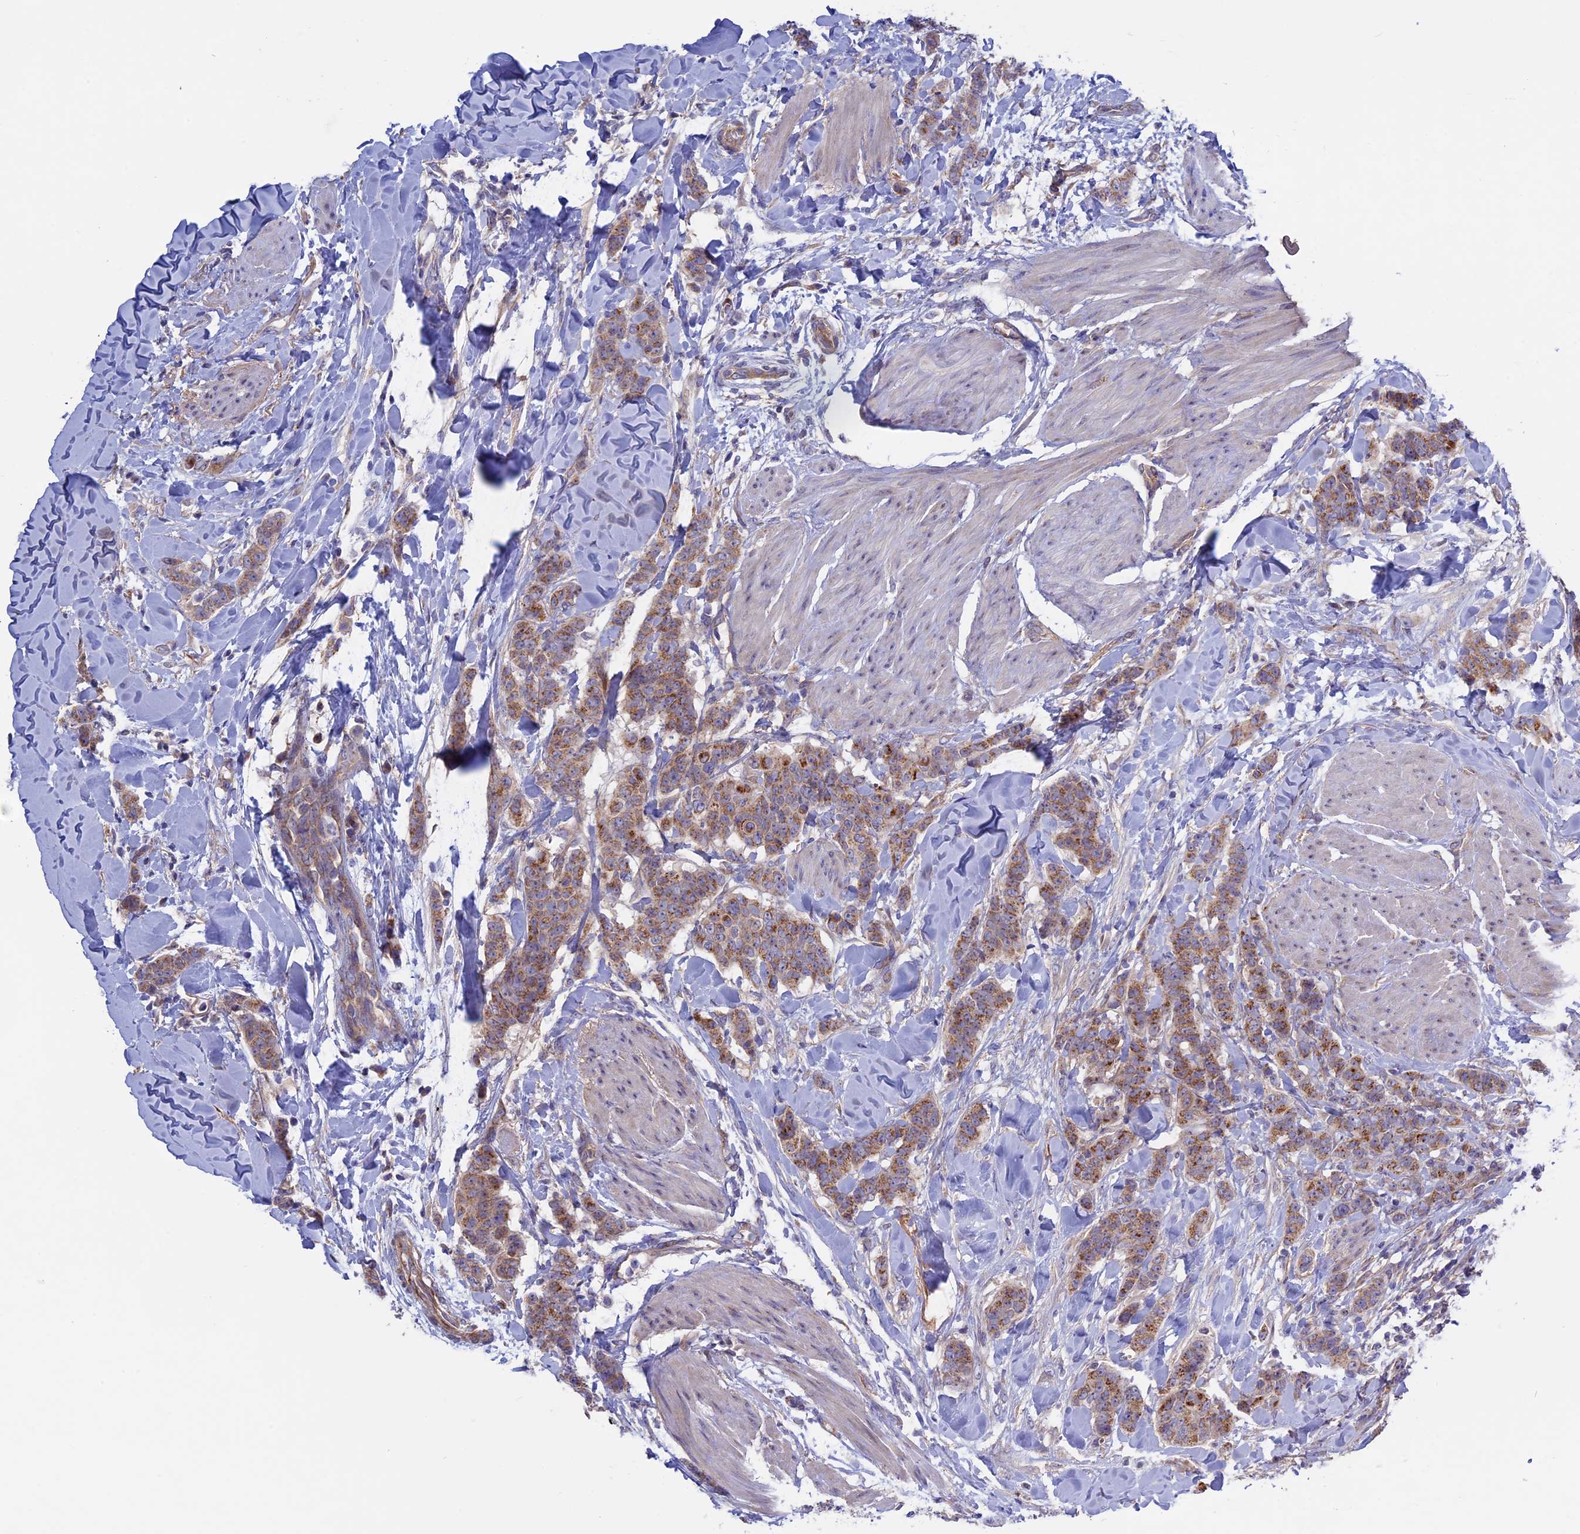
{"staining": {"intensity": "moderate", "quantity": ">75%", "location": "cytoplasmic/membranous"}, "tissue": "breast cancer", "cell_type": "Tumor cells", "image_type": "cancer", "snomed": [{"axis": "morphology", "description": "Duct carcinoma"}, {"axis": "topography", "description": "Breast"}], "caption": "Tumor cells reveal moderate cytoplasmic/membranous staining in approximately >75% of cells in breast cancer.", "gene": "ETFDH", "patient": {"sex": "female", "age": 40}}